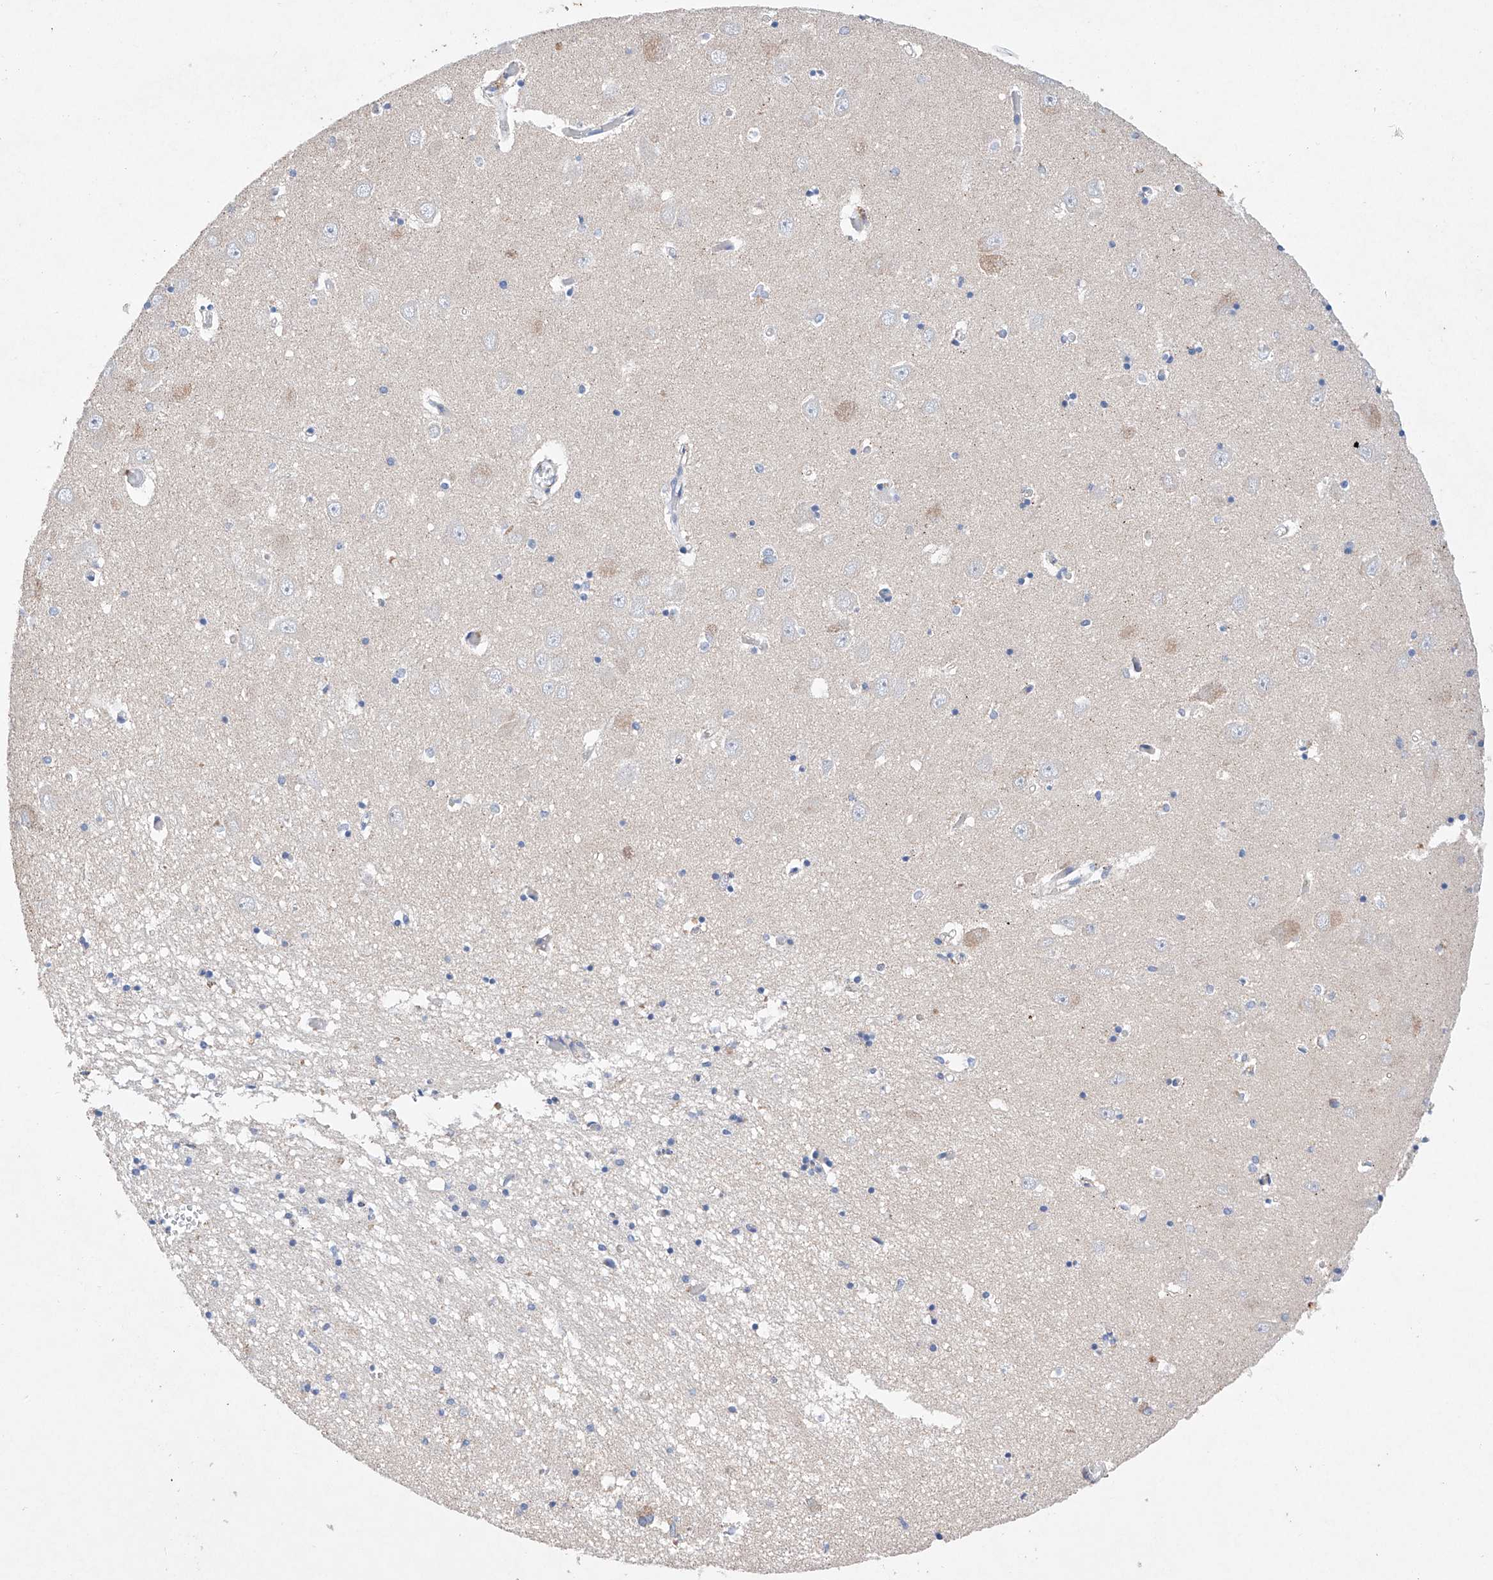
{"staining": {"intensity": "negative", "quantity": "none", "location": "none"}, "tissue": "hippocampus", "cell_type": "Glial cells", "image_type": "normal", "snomed": [{"axis": "morphology", "description": "Normal tissue, NOS"}, {"axis": "topography", "description": "Hippocampus"}], "caption": "Hippocampus stained for a protein using IHC exhibits no positivity glial cells.", "gene": "NRROS", "patient": {"sex": "male", "age": 70}}